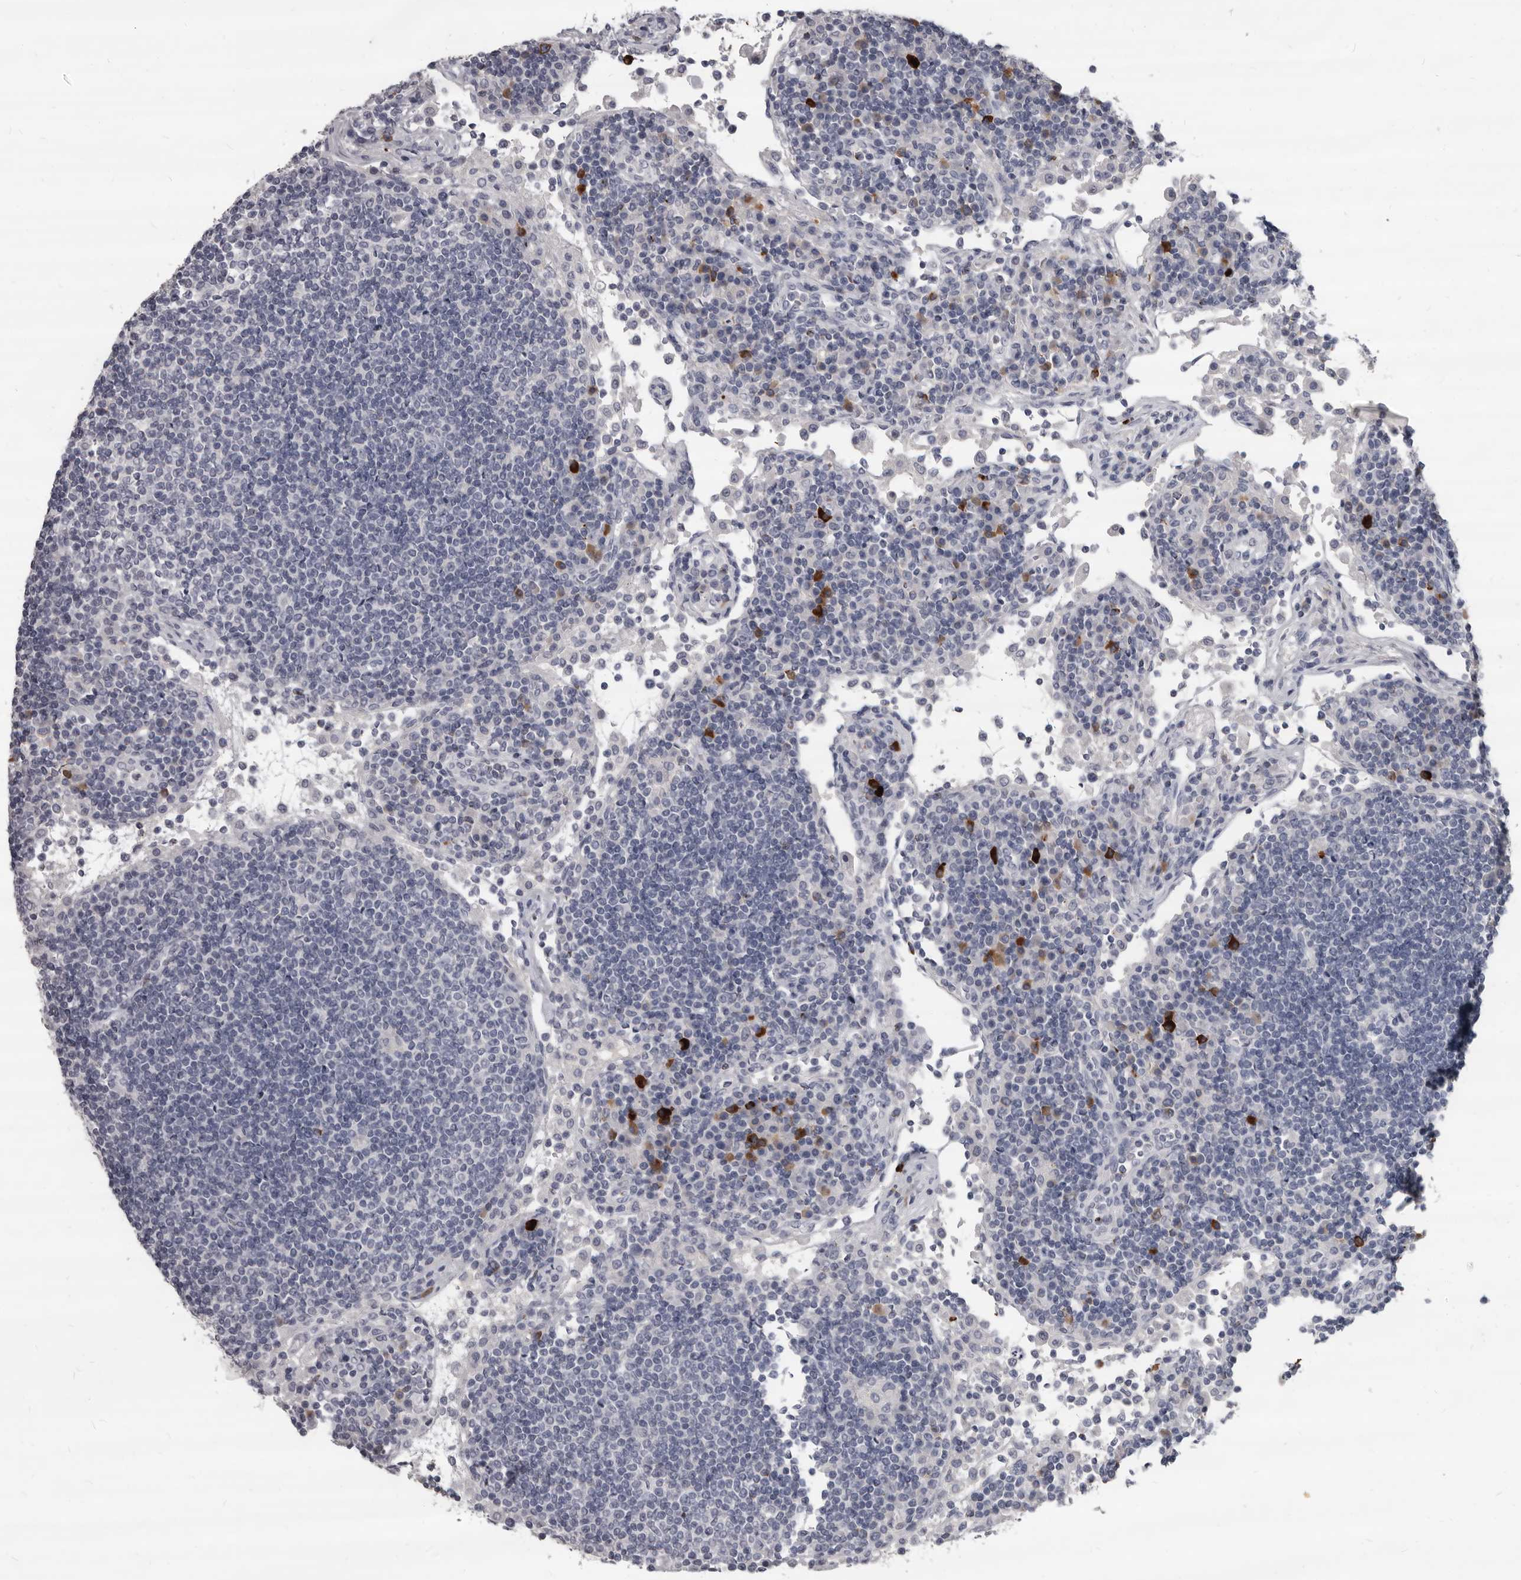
{"staining": {"intensity": "negative", "quantity": "none", "location": "none"}, "tissue": "lymph node", "cell_type": "Germinal center cells", "image_type": "normal", "snomed": [{"axis": "morphology", "description": "Normal tissue, NOS"}, {"axis": "topography", "description": "Lymph node"}], "caption": "The immunohistochemistry image has no significant expression in germinal center cells of lymph node. (DAB (3,3'-diaminobenzidine) IHC with hematoxylin counter stain).", "gene": "GZMH", "patient": {"sex": "female", "age": 53}}